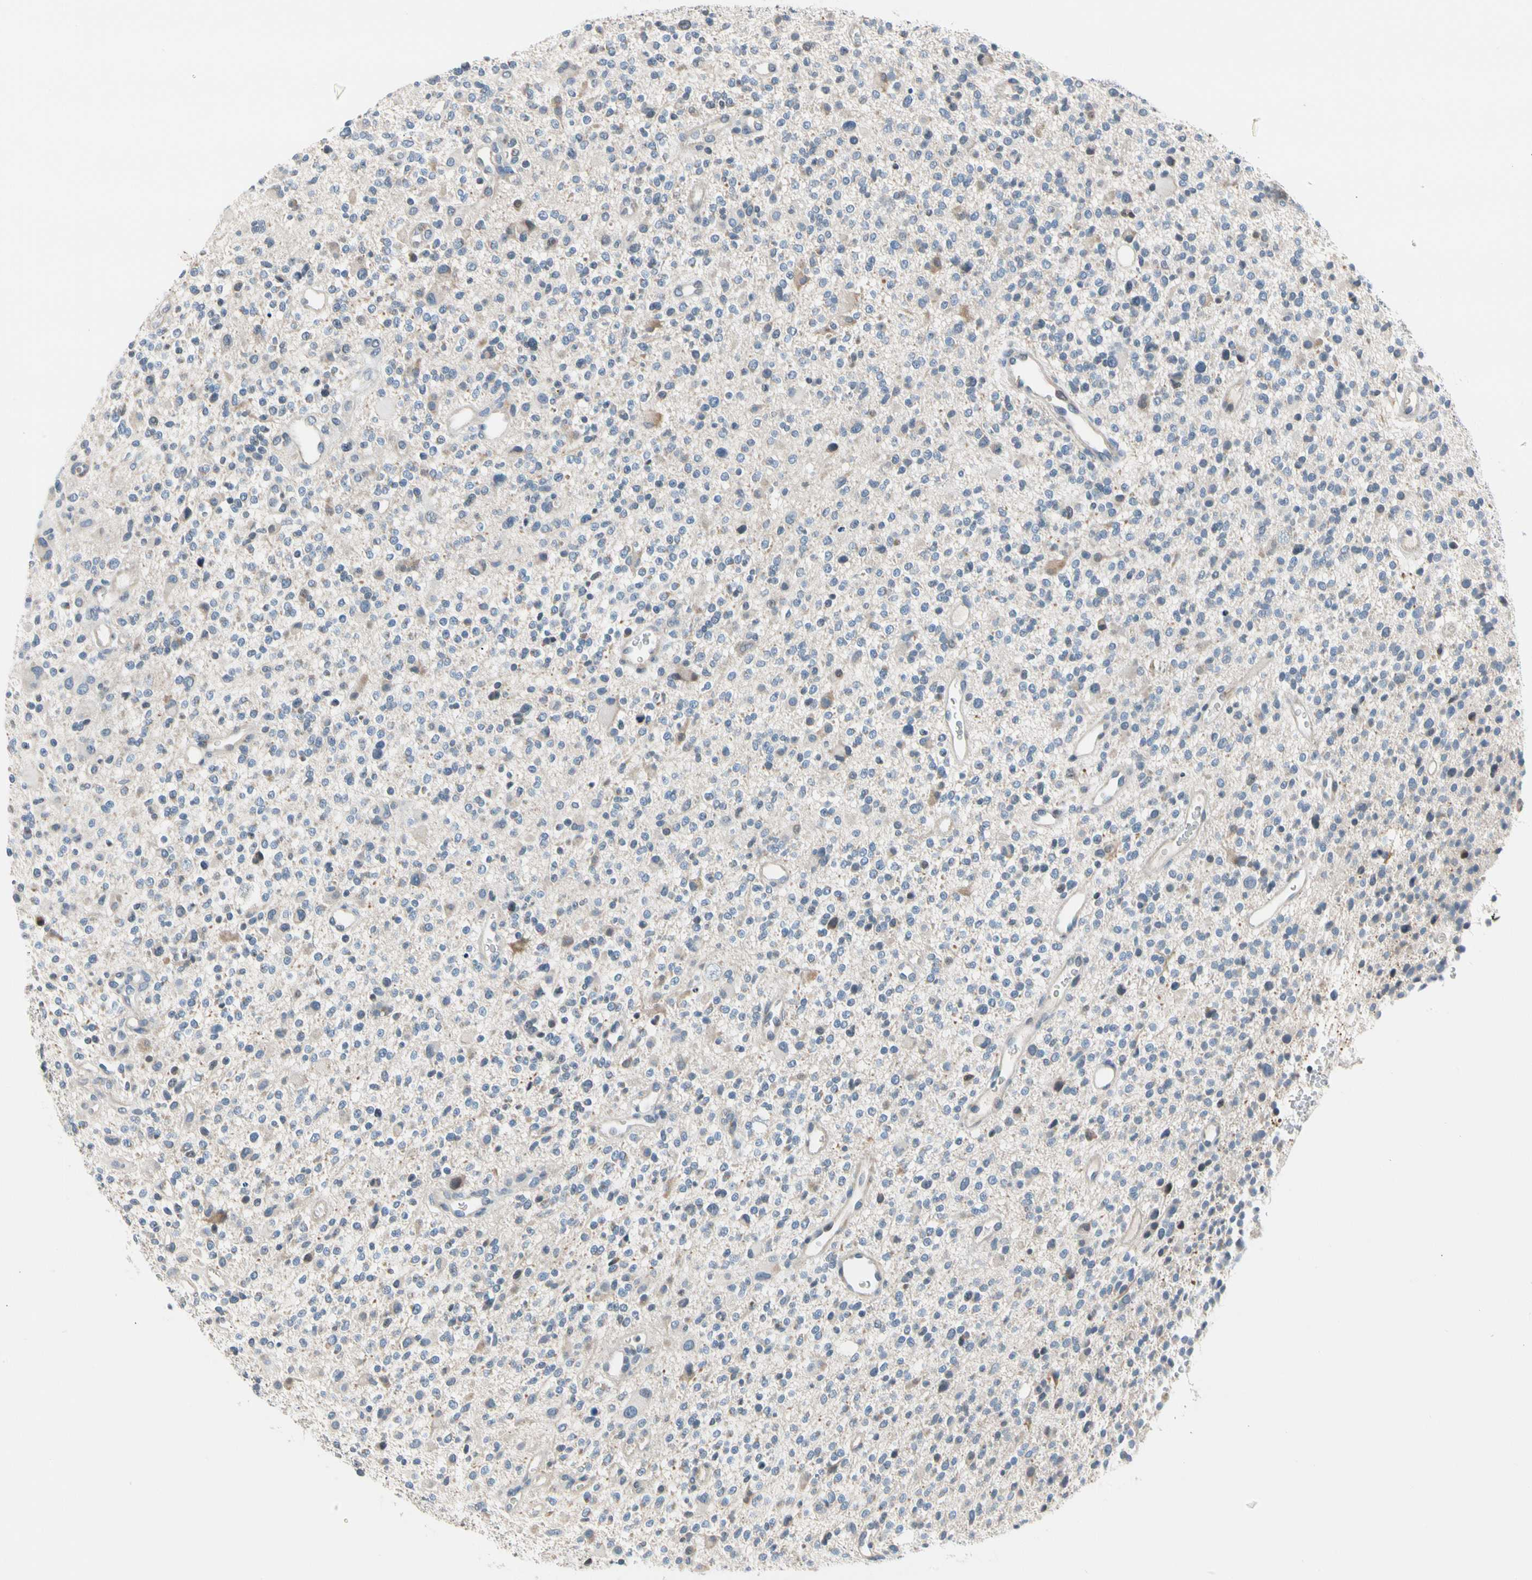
{"staining": {"intensity": "negative", "quantity": "none", "location": "none"}, "tissue": "glioma", "cell_type": "Tumor cells", "image_type": "cancer", "snomed": [{"axis": "morphology", "description": "Glioma, malignant, High grade"}, {"axis": "topography", "description": "Brain"}], "caption": "A micrograph of glioma stained for a protein exhibits no brown staining in tumor cells.", "gene": "SOX30", "patient": {"sex": "male", "age": 48}}